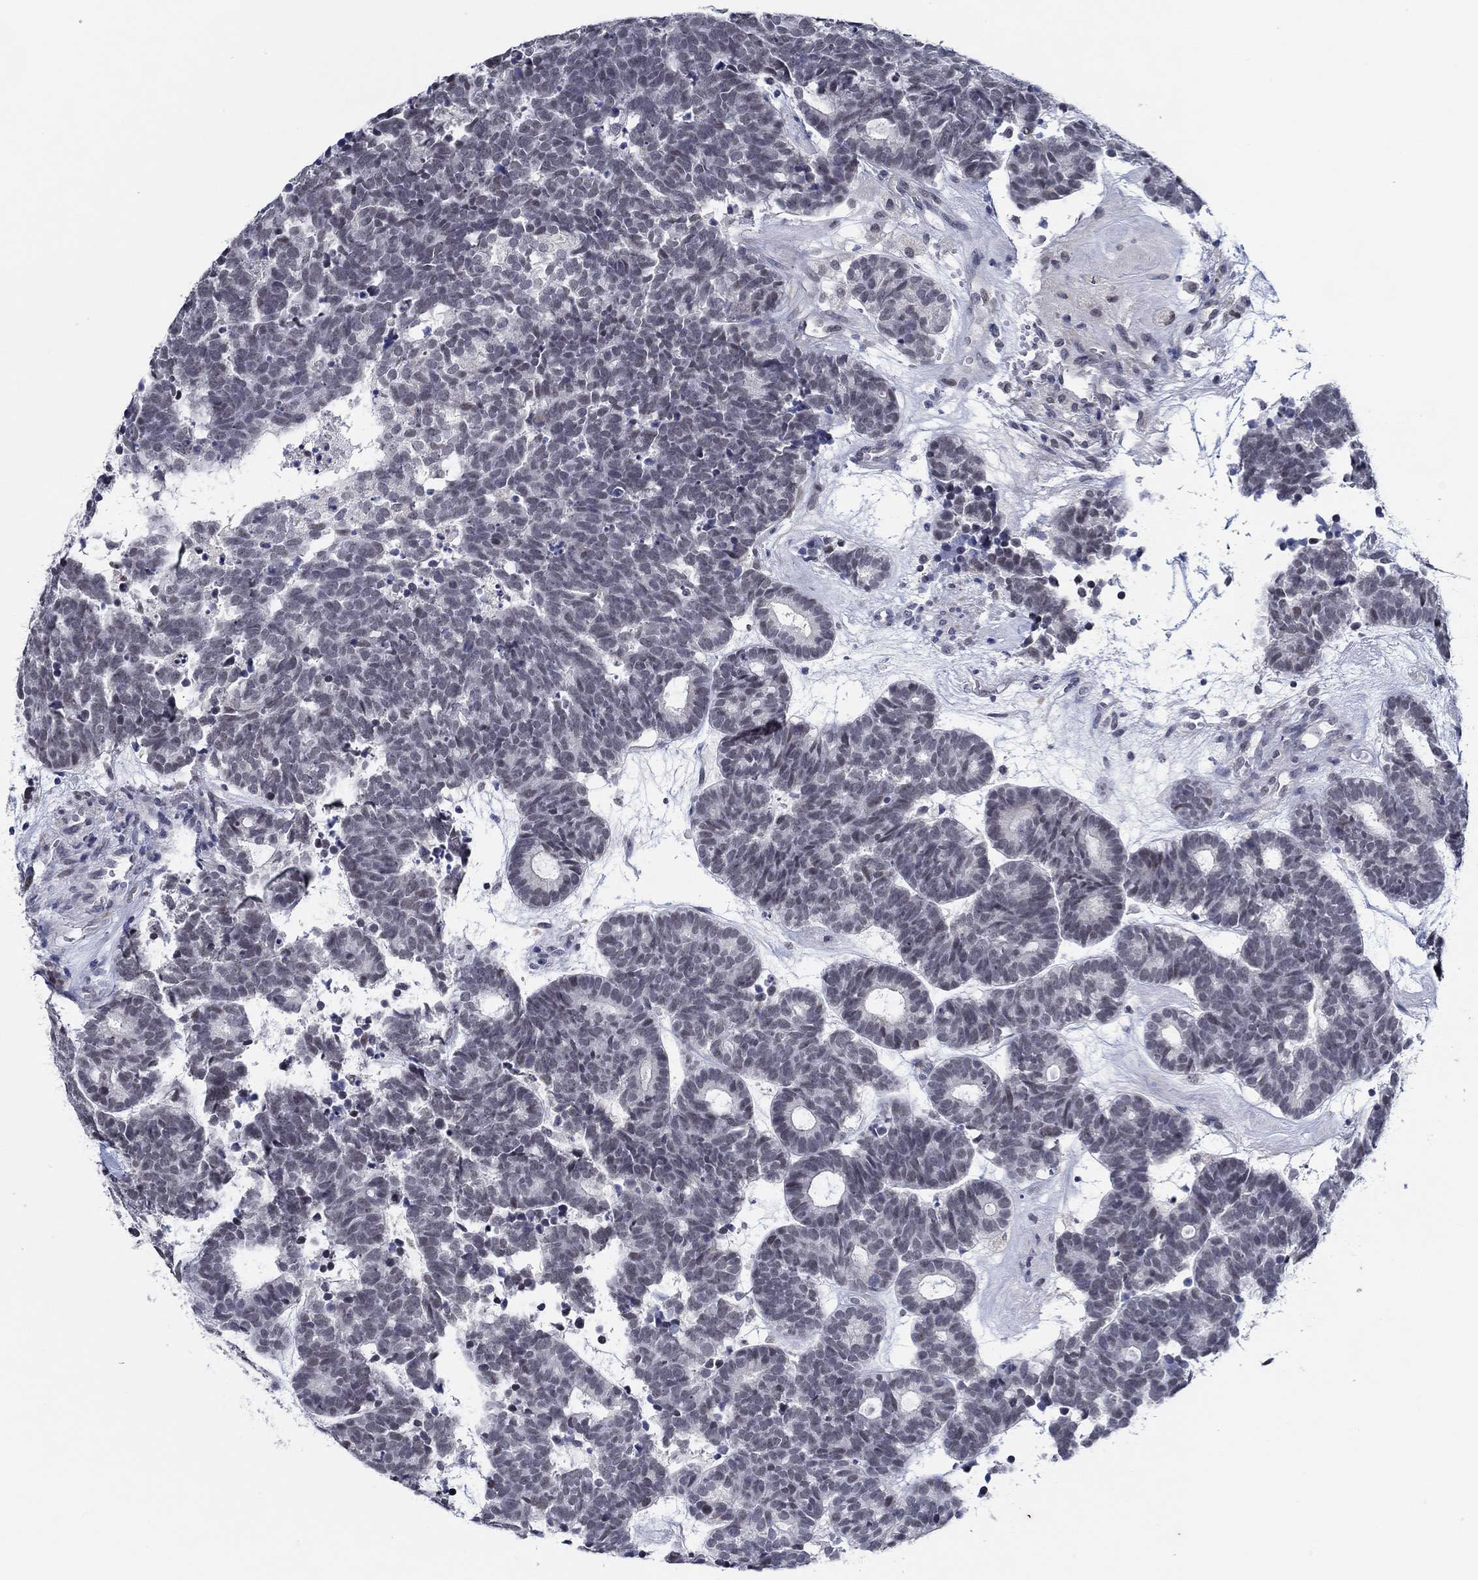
{"staining": {"intensity": "negative", "quantity": "none", "location": "none"}, "tissue": "head and neck cancer", "cell_type": "Tumor cells", "image_type": "cancer", "snomed": [{"axis": "morphology", "description": "Adenocarcinoma, NOS"}, {"axis": "topography", "description": "Head-Neck"}], "caption": "Immunohistochemical staining of head and neck cancer (adenocarcinoma) displays no significant positivity in tumor cells. Brightfield microscopy of immunohistochemistry (IHC) stained with DAB (3,3'-diaminobenzidine) (brown) and hematoxylin (blue), captured at high magnification.", "gene": "SLC34A1", "patient": {"sex": "female", "age": 81}}